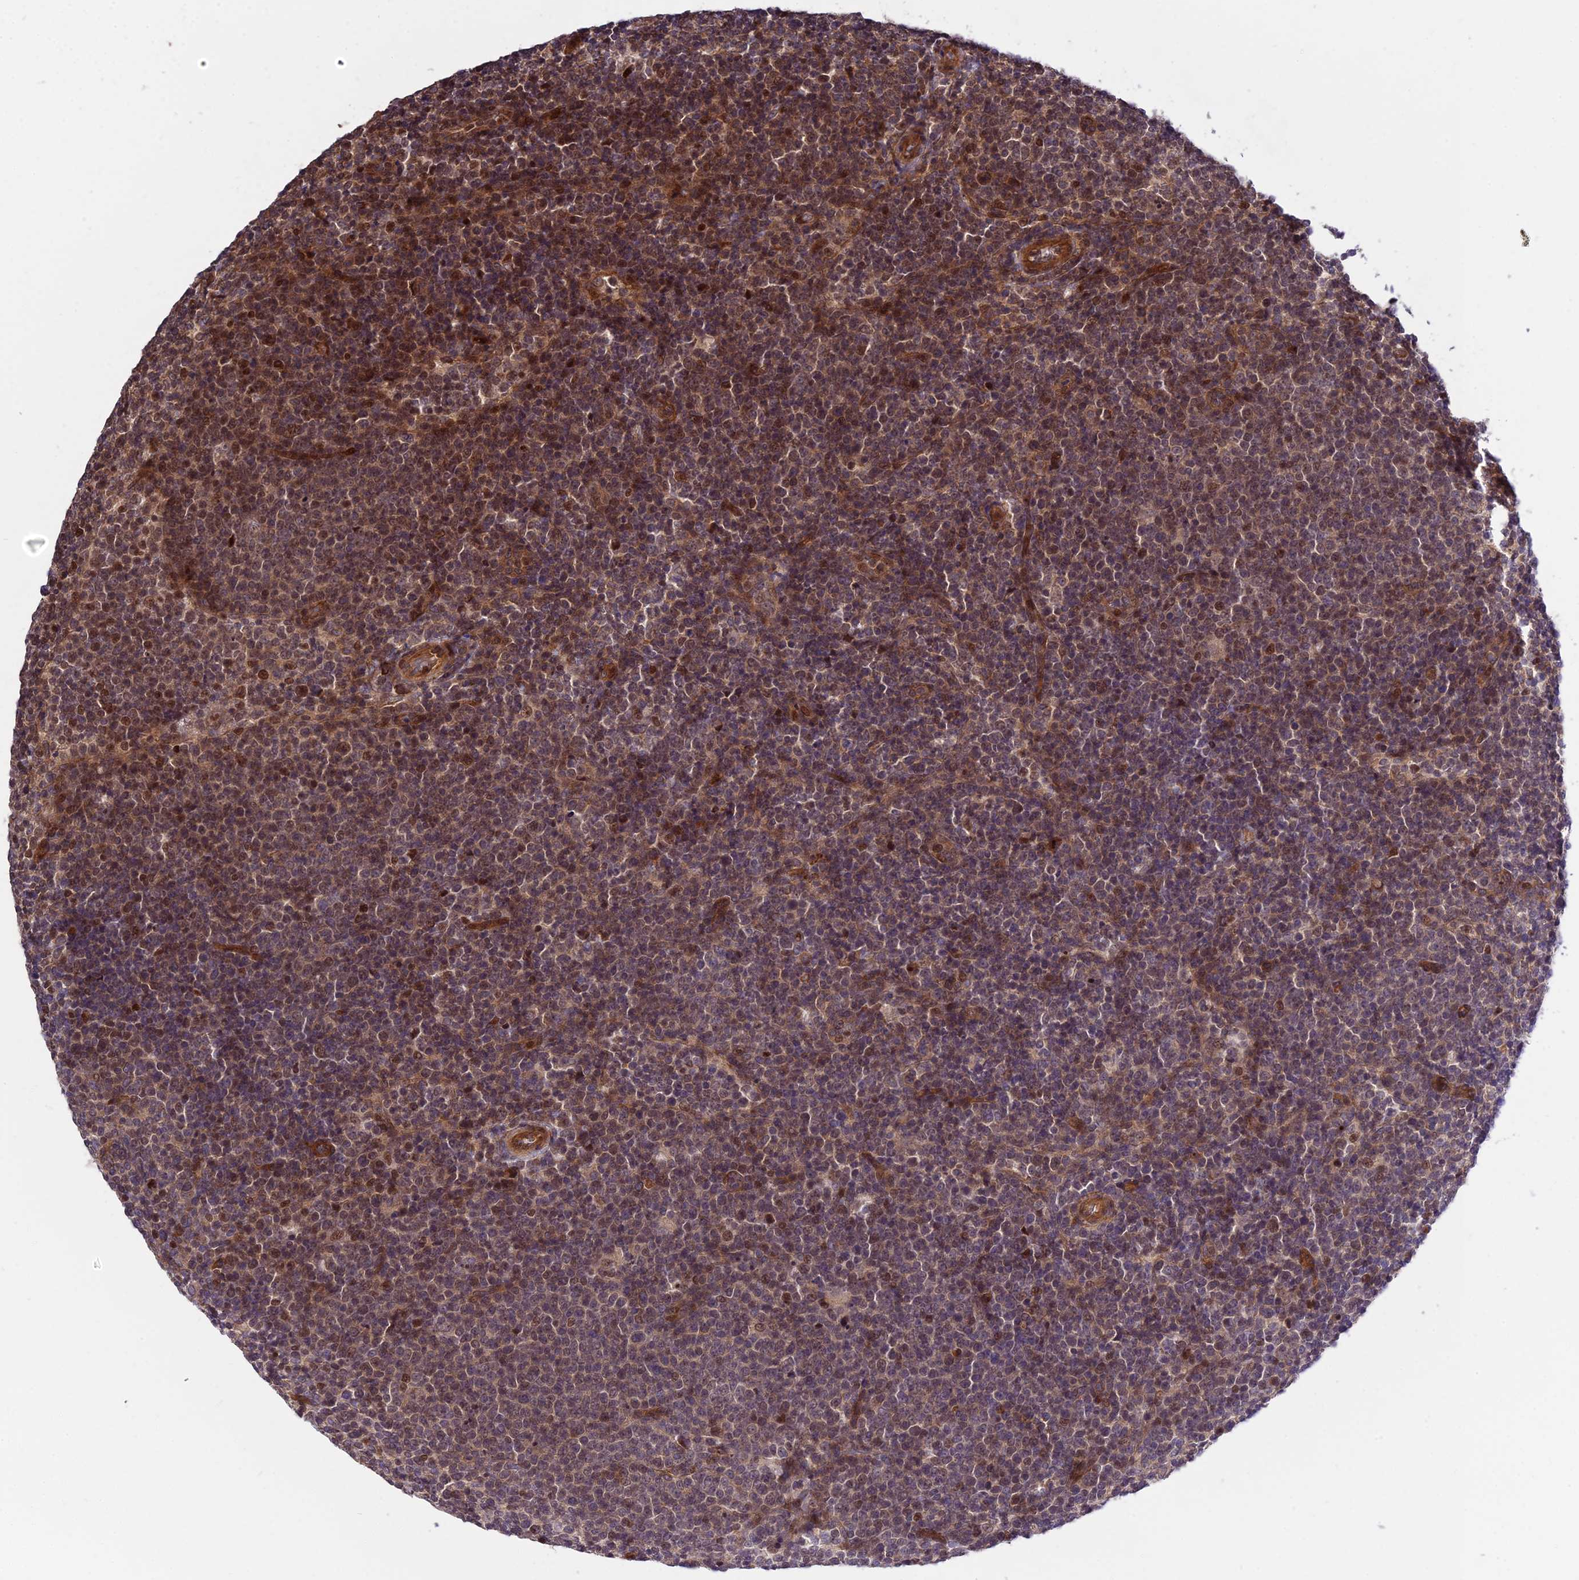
{"staining": {"intensity": "moderate", "quantity": "25%-75%", "location": "cytoplasmic/membranous,nuclear"}, "tissue": "lymphoma", "cell_type": "Tumor cells", "image_type": "cancer", "snomed": [{"axis": "morphology", "description": "Malignant lymphoma, non-Hodgkin's type, High grade"}, {"axis": "topography", "description": "Lymph node"}], "caption": "There is medium levels of moderate cytoplasmic/membranous and nuclear positivity in tumor cells of lymphoma, as demonstrated by immunohistochemical staining (brown color).", "gene": "SMG6", "patient": {"sex": "male", "age": 61}}